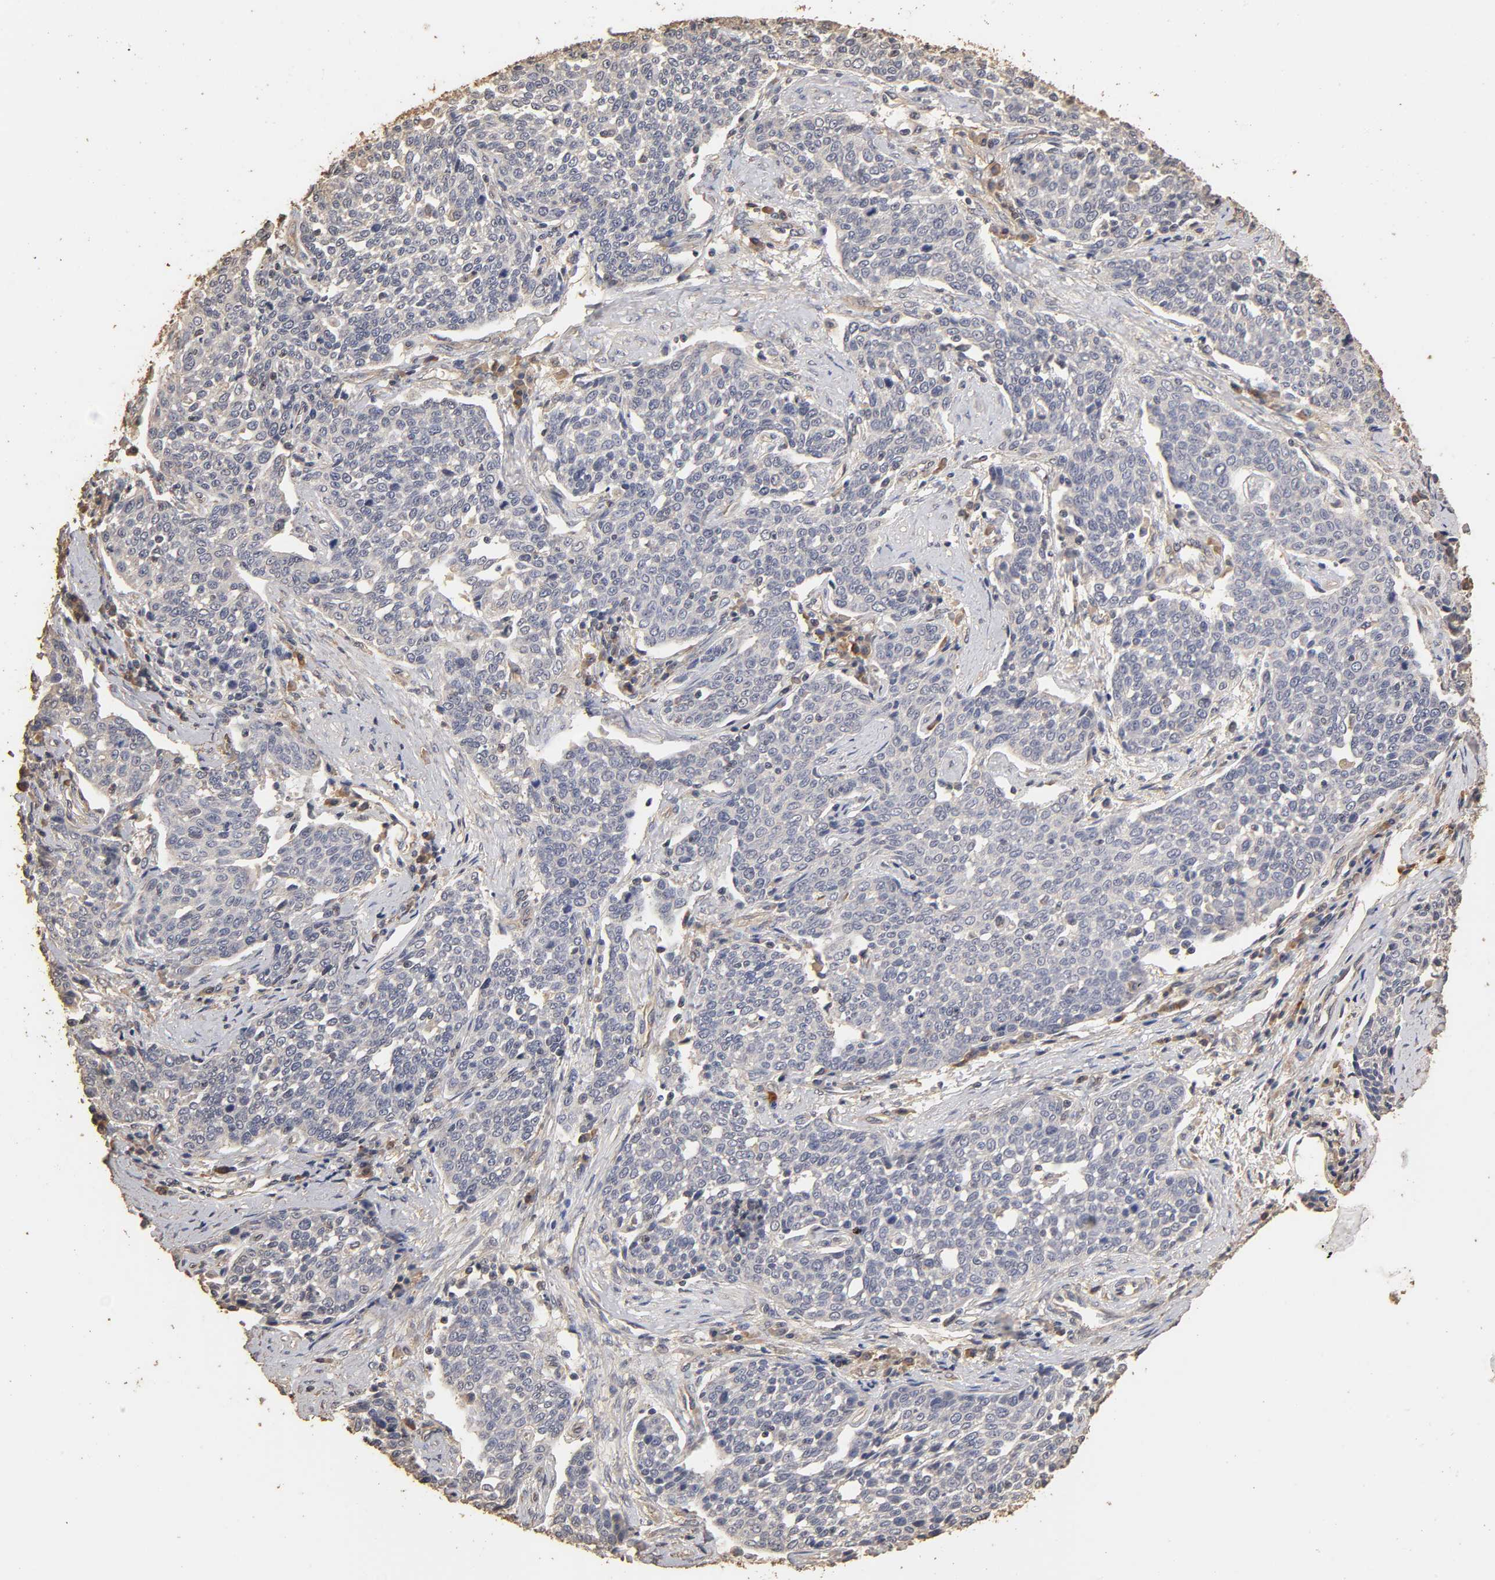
{"staining": {"intensity": "negative", "quantity": "none", "location": "none"}, "tissue": "cervical cancer", "cell_type": "Tumor cells", "image_type": "cancer", "snomed": [{"axis": "morphology", "description": "Squamous cell carcinoma, NOS"}, {"axis": "topography", "description": "Cervix"}], "caption": "A photomicrograph of human cervical cancer is negative for staining in tumor cells. (Immunohistochemistry, brightfield microscopy, high magnification).", "gene": "VSIG4", "patient": {"sex": "female", "age": 34}}